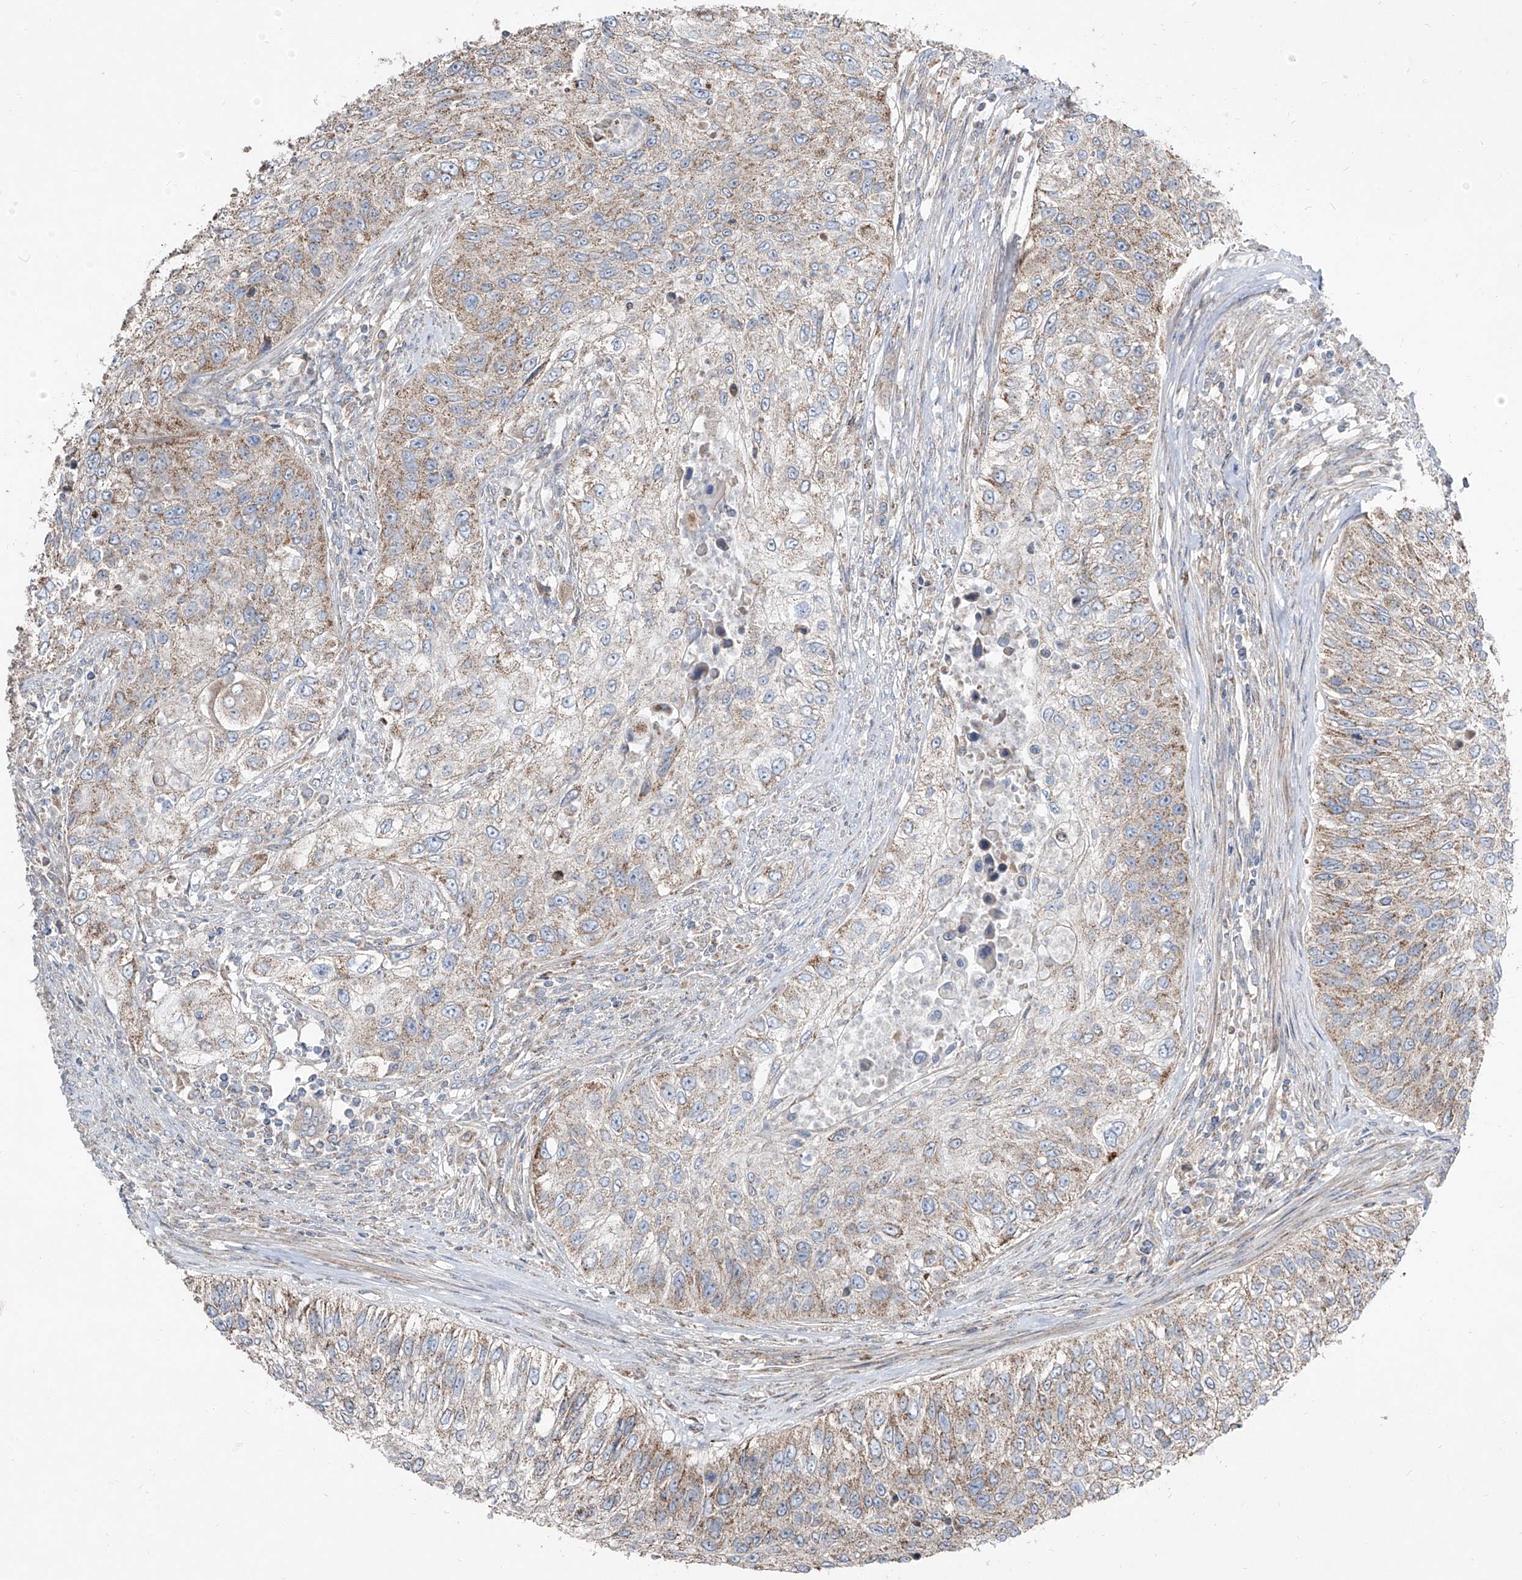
{"staining": {"intensity": "moderate", "quantity": "25%-75%", "location": "cytoplasmic/membranous"}, "tissue": "urothelial cancer", "cell_type": "Tumor cells", "image_type": "cancer", "snomed": [{"axis": "morphology", "description": "Urothelial carcinoma, High grade"}, {"axis": "topography", "description": "Urinary bladder"}], "caption": "Protein staining by immunohistochemistry (IHC) shows moderate cytoplasmic/membranous expression in about 25%-75% of tumor cells in high-grade urothelial carcinoma. (IHC, brightfield microscopy, high magnification).", "gene": "ABCD3", "patient": {"sex": "female", "age": 60}}